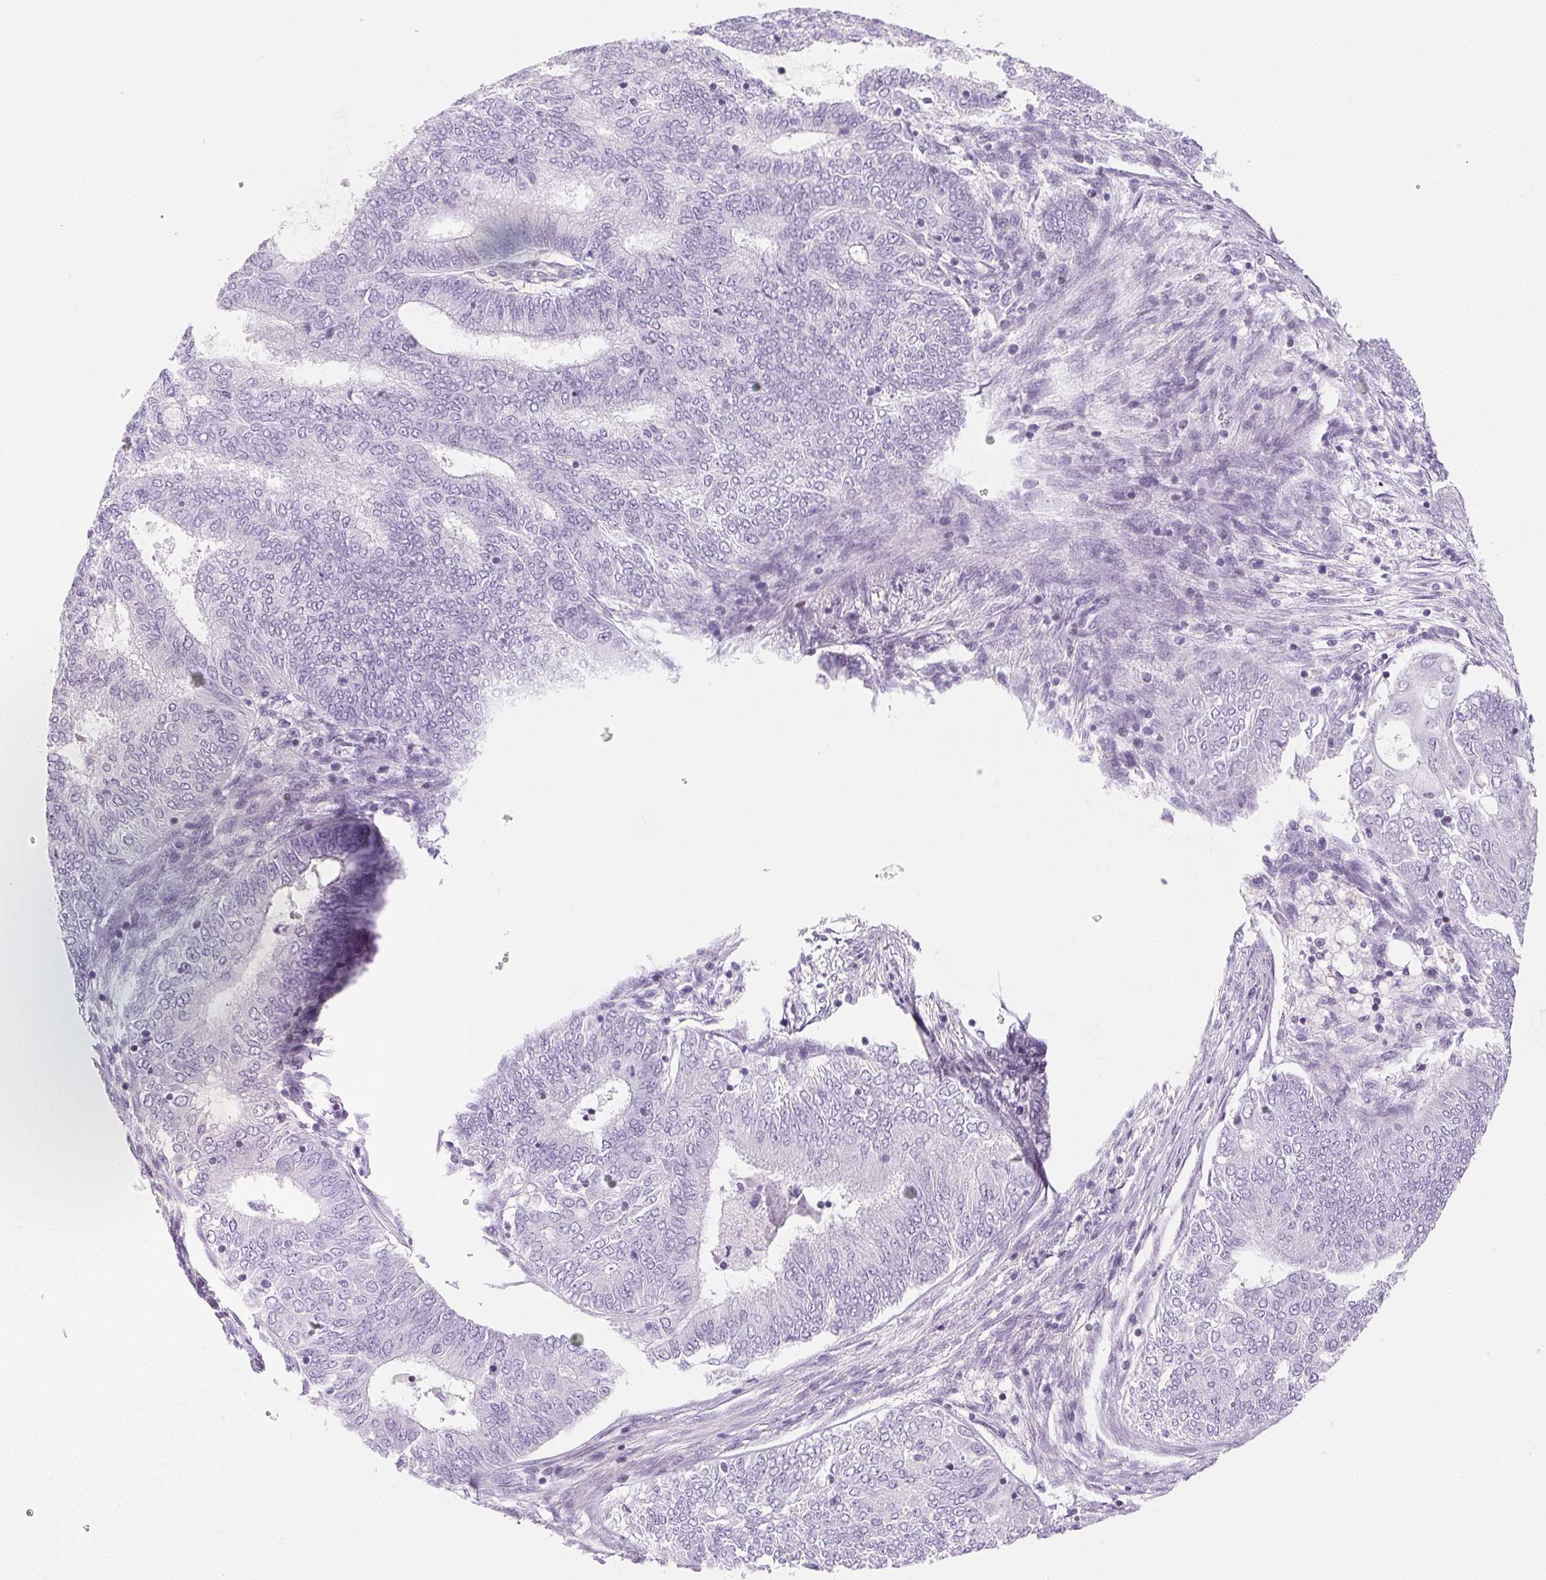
{"staining": {"intensity": "negative", "quantity": "none", "location": "none"}, "tissue": "endometrial cancer", "cell_type": "Tumor cells", "image_type": "cancer", "snomed": [{"axis": "morphology", "description": "Adenocarcinoma, NOS"}, {"axis": "topography", "description": "Endometrium"}], "caption": "A histopathology image of human adenocarcinoma (endometrial) is negative for staining in tumor cells.", "gene": "BEND2", "patient": {"sex": "female", "age": 62}}